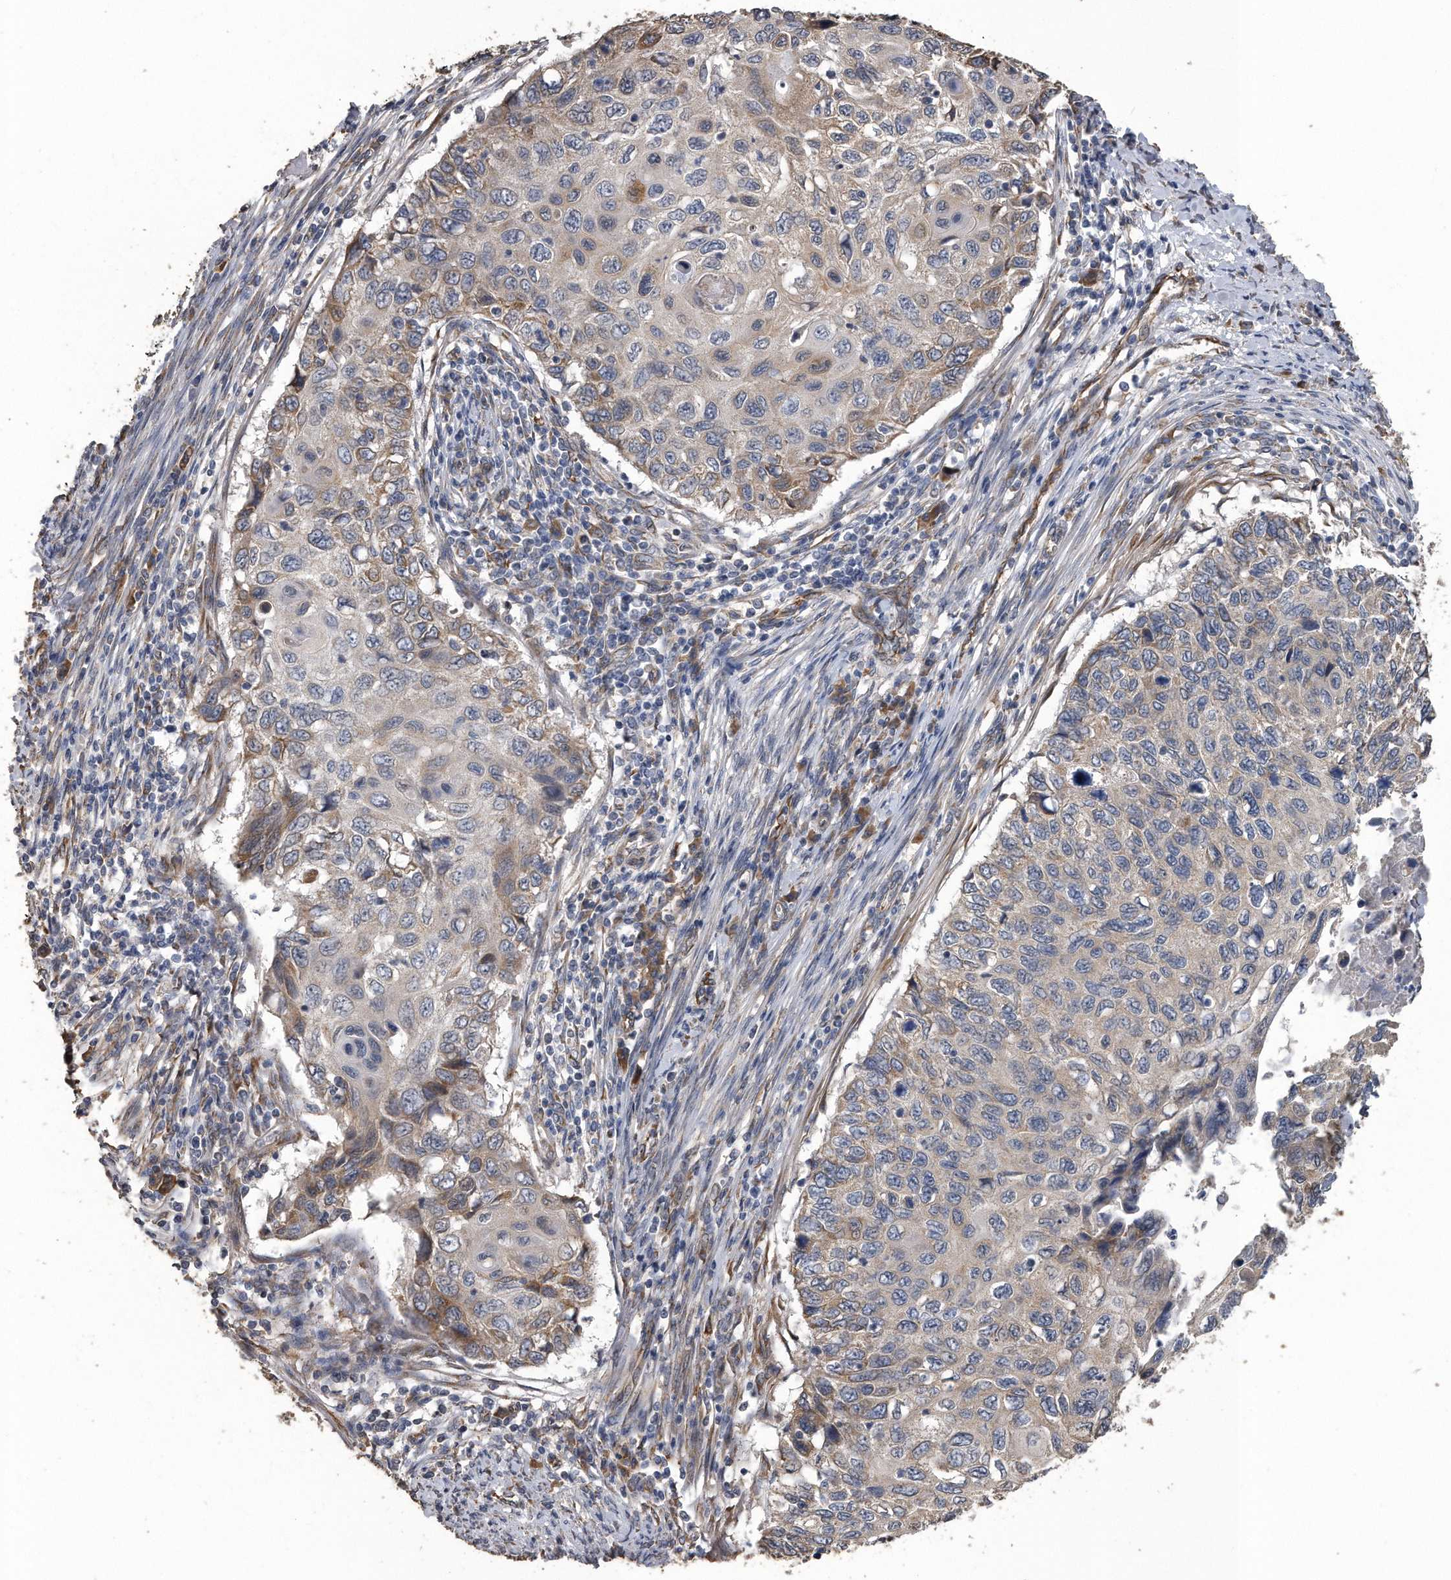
{"staining": {"intensity": "weak", "quantity": "<25%", "location": "cytoplasmic/membranous"}, "tissue": "cervical cancer", "cell_type": "Tumor cells", "image_type": "cancer", "snomed": [{"axis": "morphology", "description": "Squamous cell carcinoma, NOS"}, {"axis": "topography", "description": "Cervix"}], "caption": "Immunohistochemical staining of squamous cell carcinoma (cervical) exhibits no significant staining in tumor cells.", "gene": "PCLO", "patient": {"sex": "female", "age": 70}}